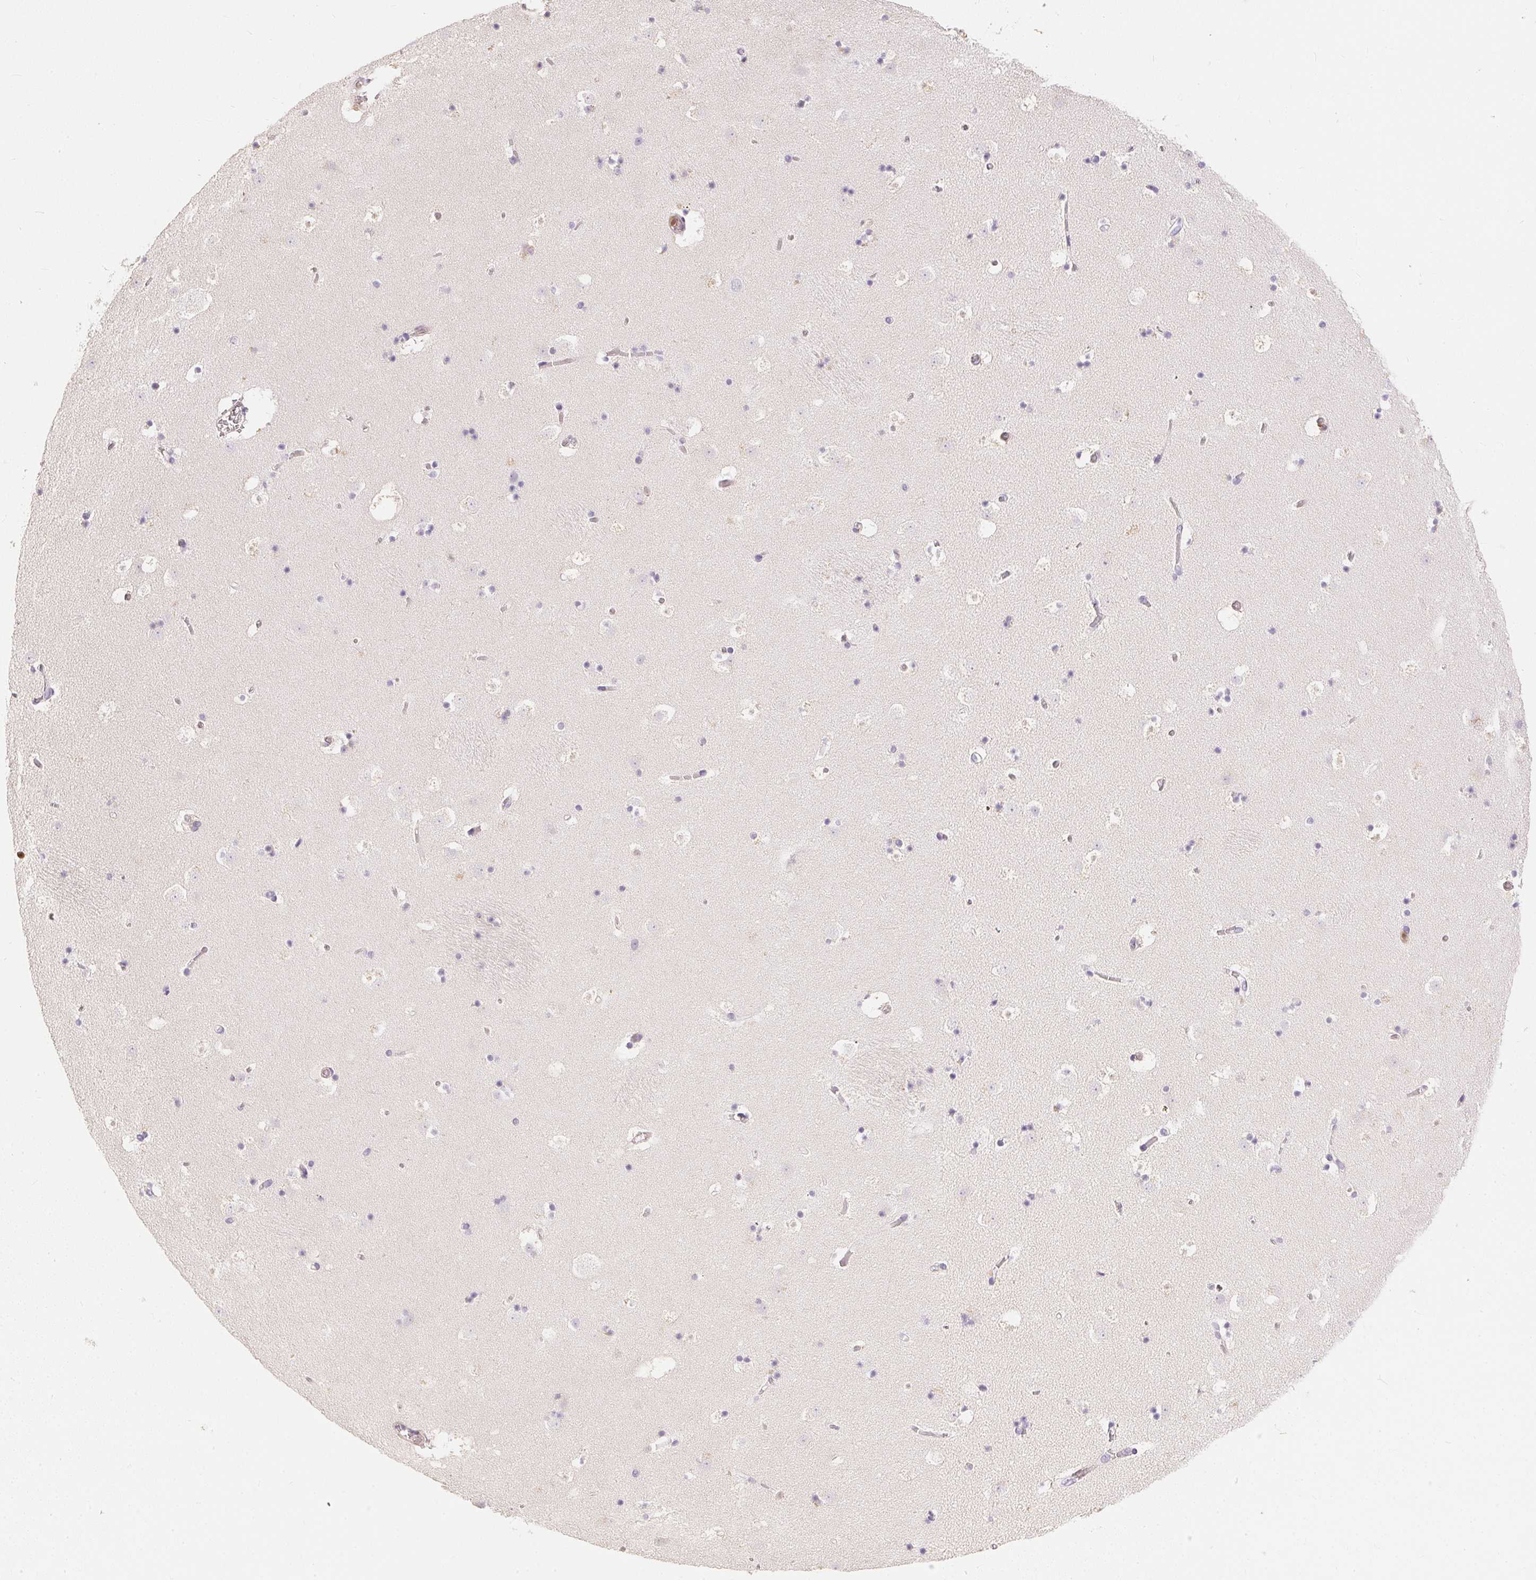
{"staining": {"intensity": "negative", "quantity": "none", "location": "none"}, "tissue": "caudate", "cell_type": "Glial cells", "image_type": "normal", "snomed": [{"axis": "morphology", "description": "Normal tissue, NOS"}, {"axis": "topography", "description": "Lateral ventricle wall"}], "caption": "Immunohistochemistry (IHC) micrograph of unremarkable caudate: caudate stained with DAB (3,3'-diaminobenzidine) exhibits no significant protein positivity in glial cells. (Stains: DAB (3,3'-diaminobenzidine) immunohistochemistry with hematoxylin counter stain, Microscopy: brightfield microscopy at high magnification).", "gene": "S100A3", "patient": {"sex": "female", "age": 42}}